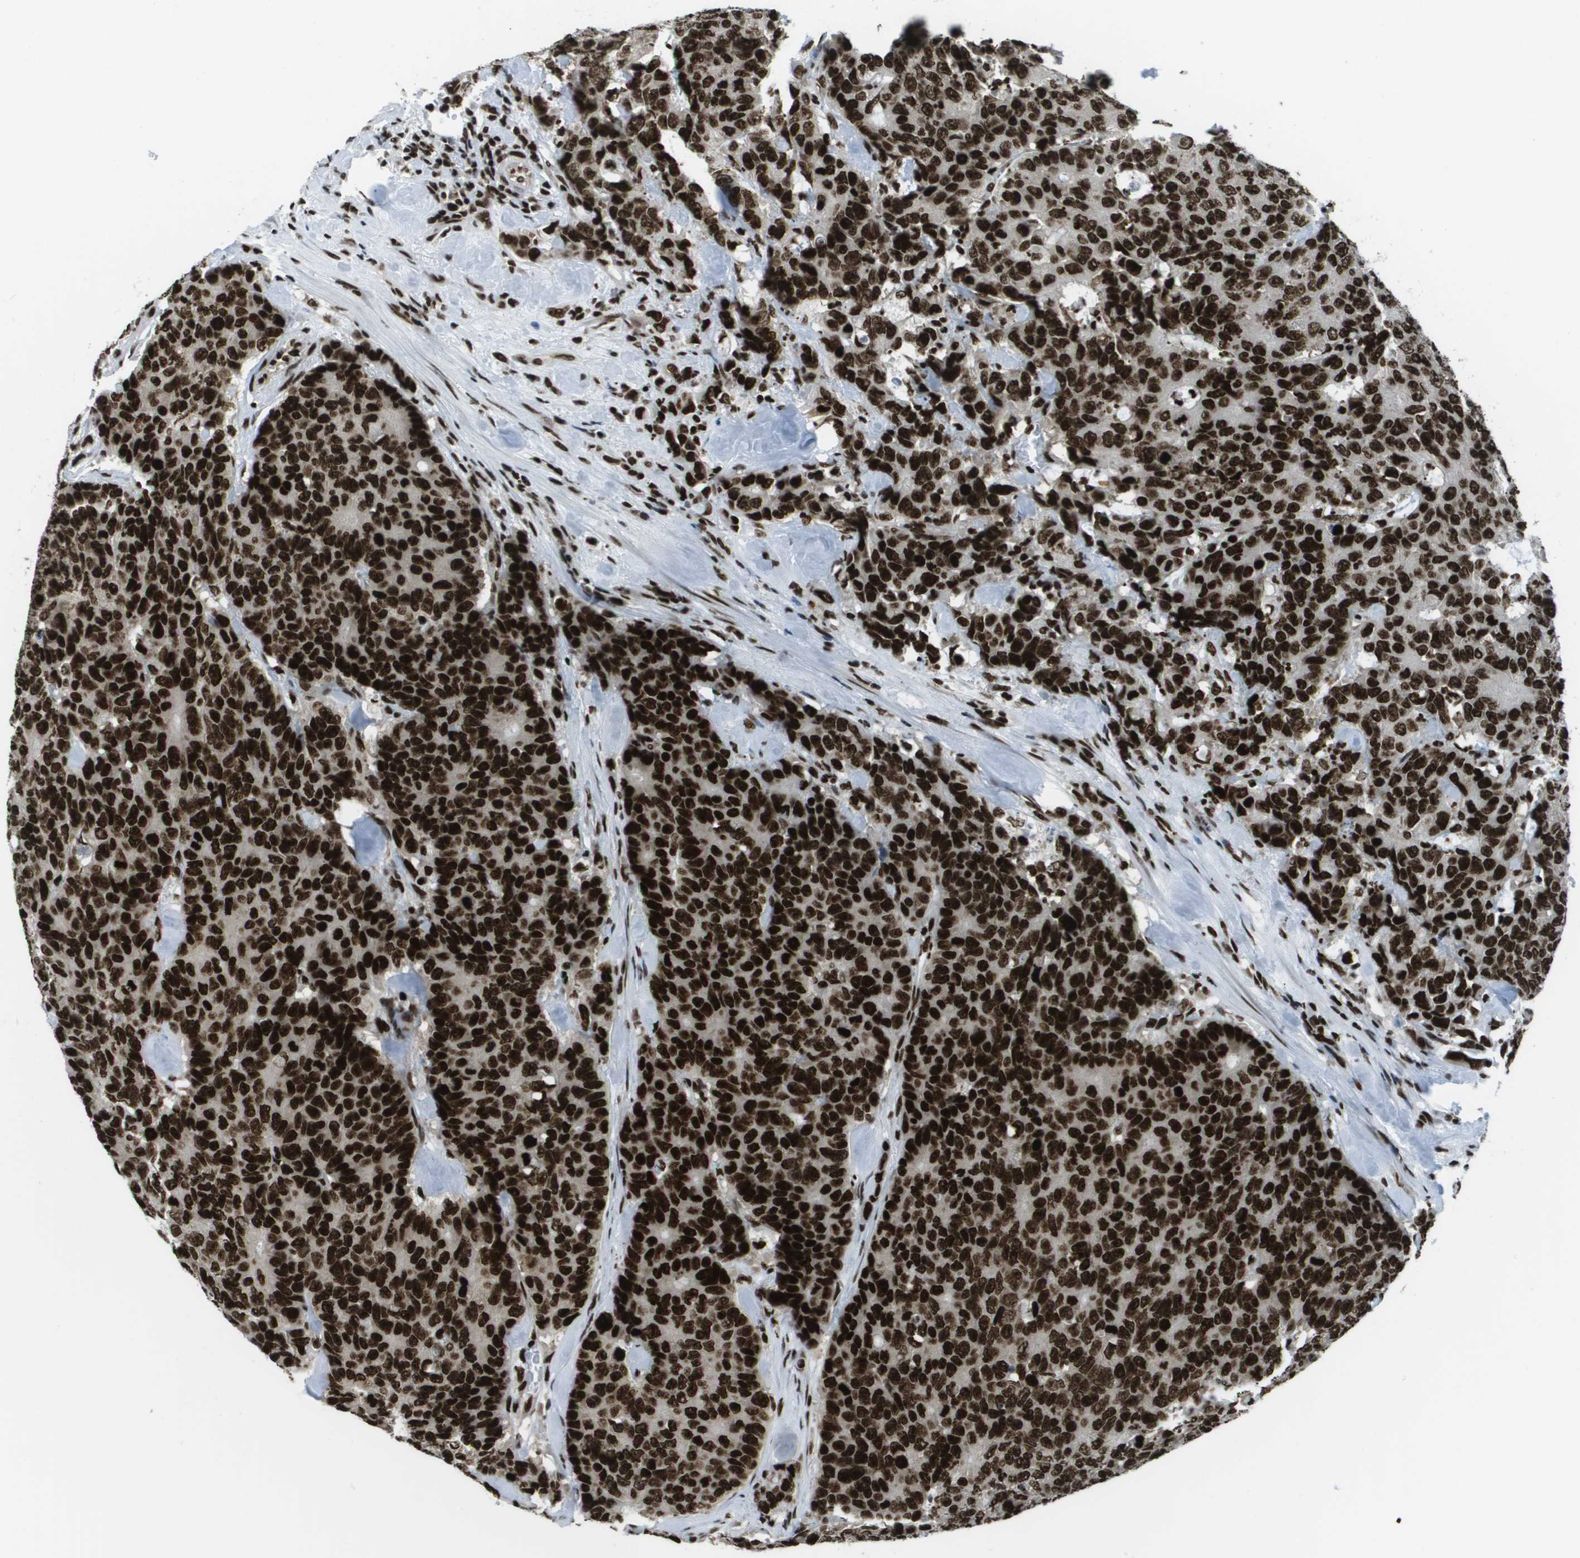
{"staining": {"intensity": "strong", "quantity": ">75%", "location": "nuclear"}, "tissue": "colorectal cancer", "cell_type": "Tumor cells", "image_type": "cancer", "snomed": [{"axis": "morphology", "description": "Adenocarcinoma, NOS"}, {"axis": "topography", "description": "Colon"}], "caption": "Colorectal cancer (adenocarcinoma) was stained to show a protein in brown. There is high levels of strong nuclear staining in approximately >75% of tumor cells.", "gene": "GLYR1", "patient": {"sex": "female", "age": 86}}